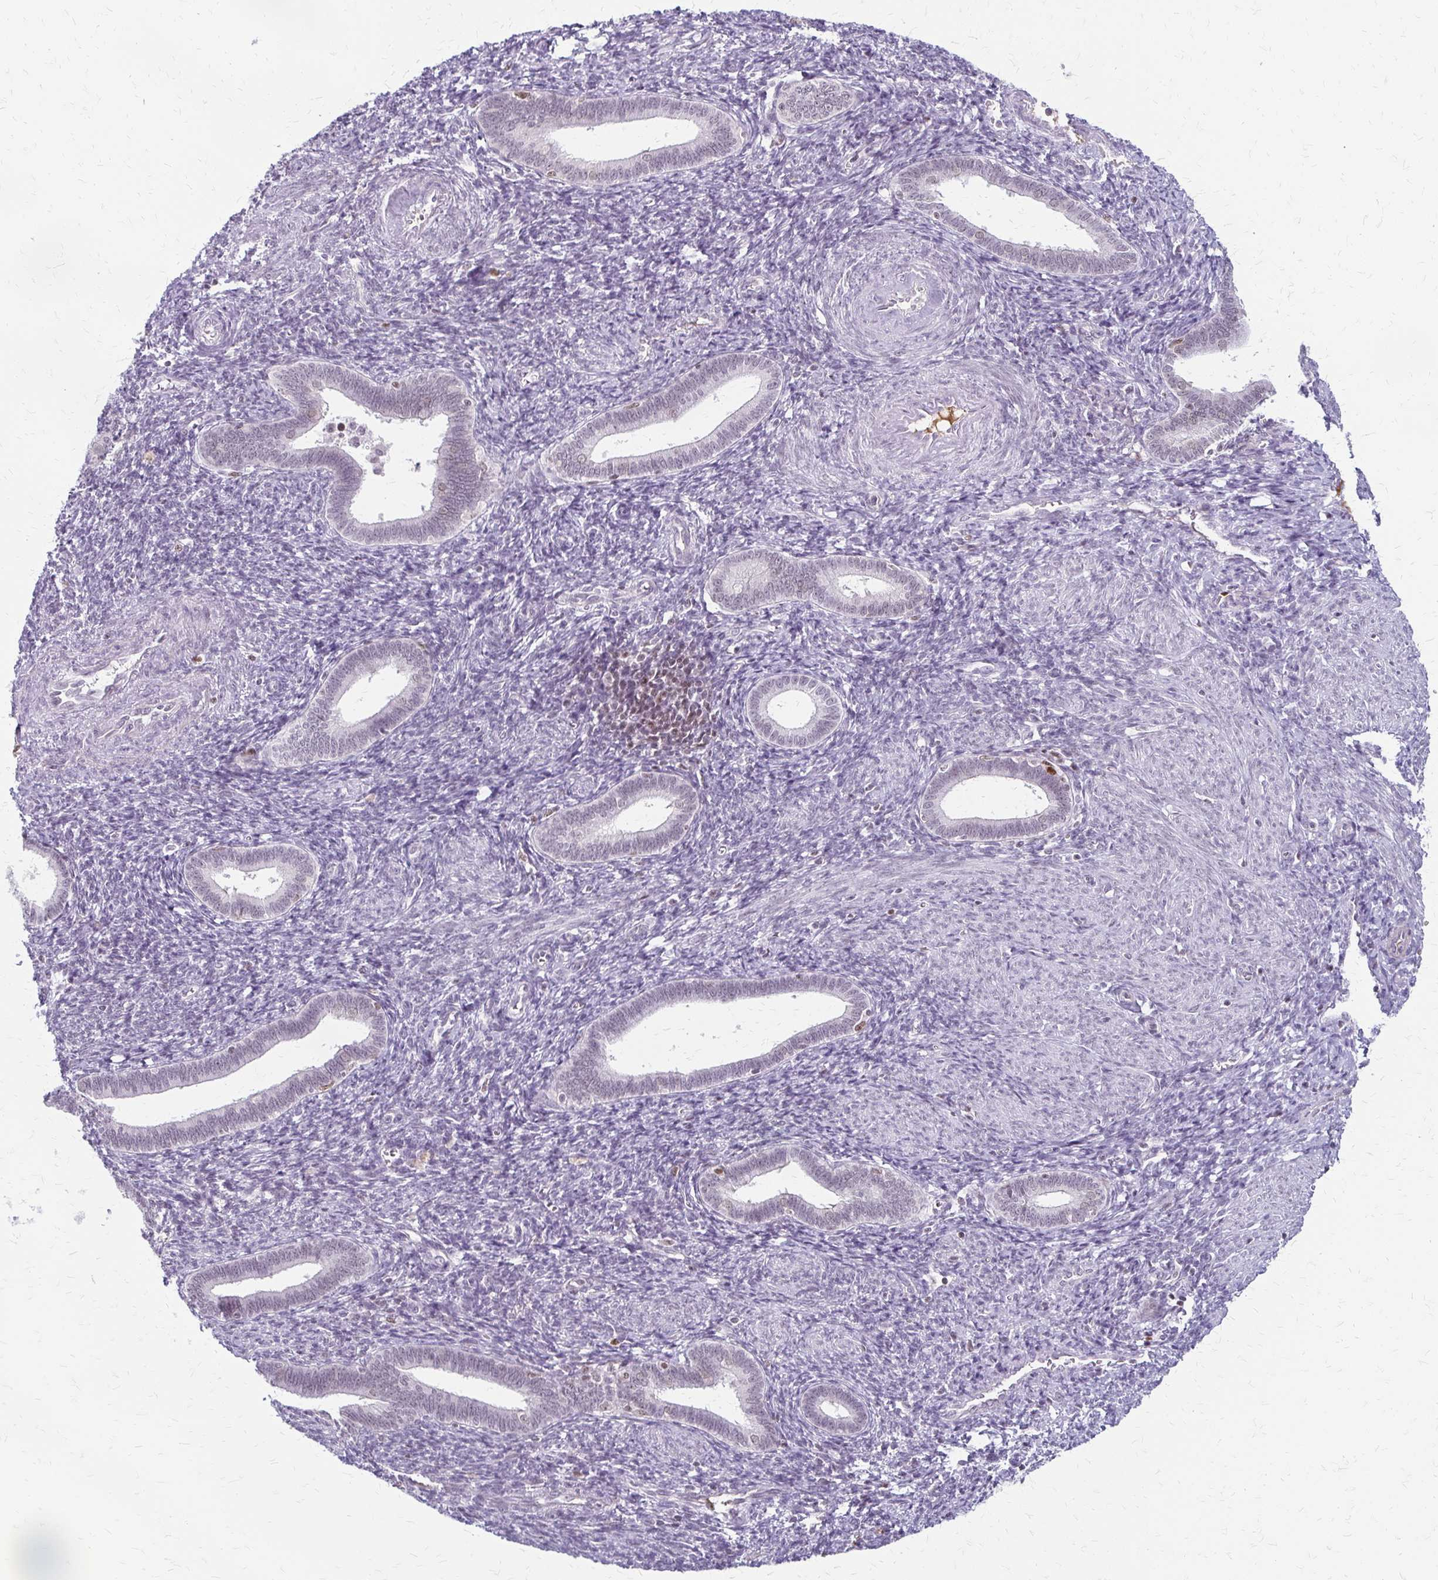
{"staining": {"intensity": "negative", "quantity": "none", "location": "none"}, "tissue": "endometrium", "cell_type": "Cells in endometrial stroma", "image_type": "normal", "snomed": [{"axis": "morphology", "description": "Normal tissue, NOS"}, {"axis": "topography", "description": "Endometrium"}], "caption": "IHC micrograph of unremarkable human endometrium stained for a protein (brown), which reveals no positivity in cells in endometrial stroma. (Stains: DAB immunohistochemistry with hematoxylin counter stain, Microscopy: brightfield microscopy at high magnification).", "gene": "EED", "patient": {"sex": "female", "age": 41}}